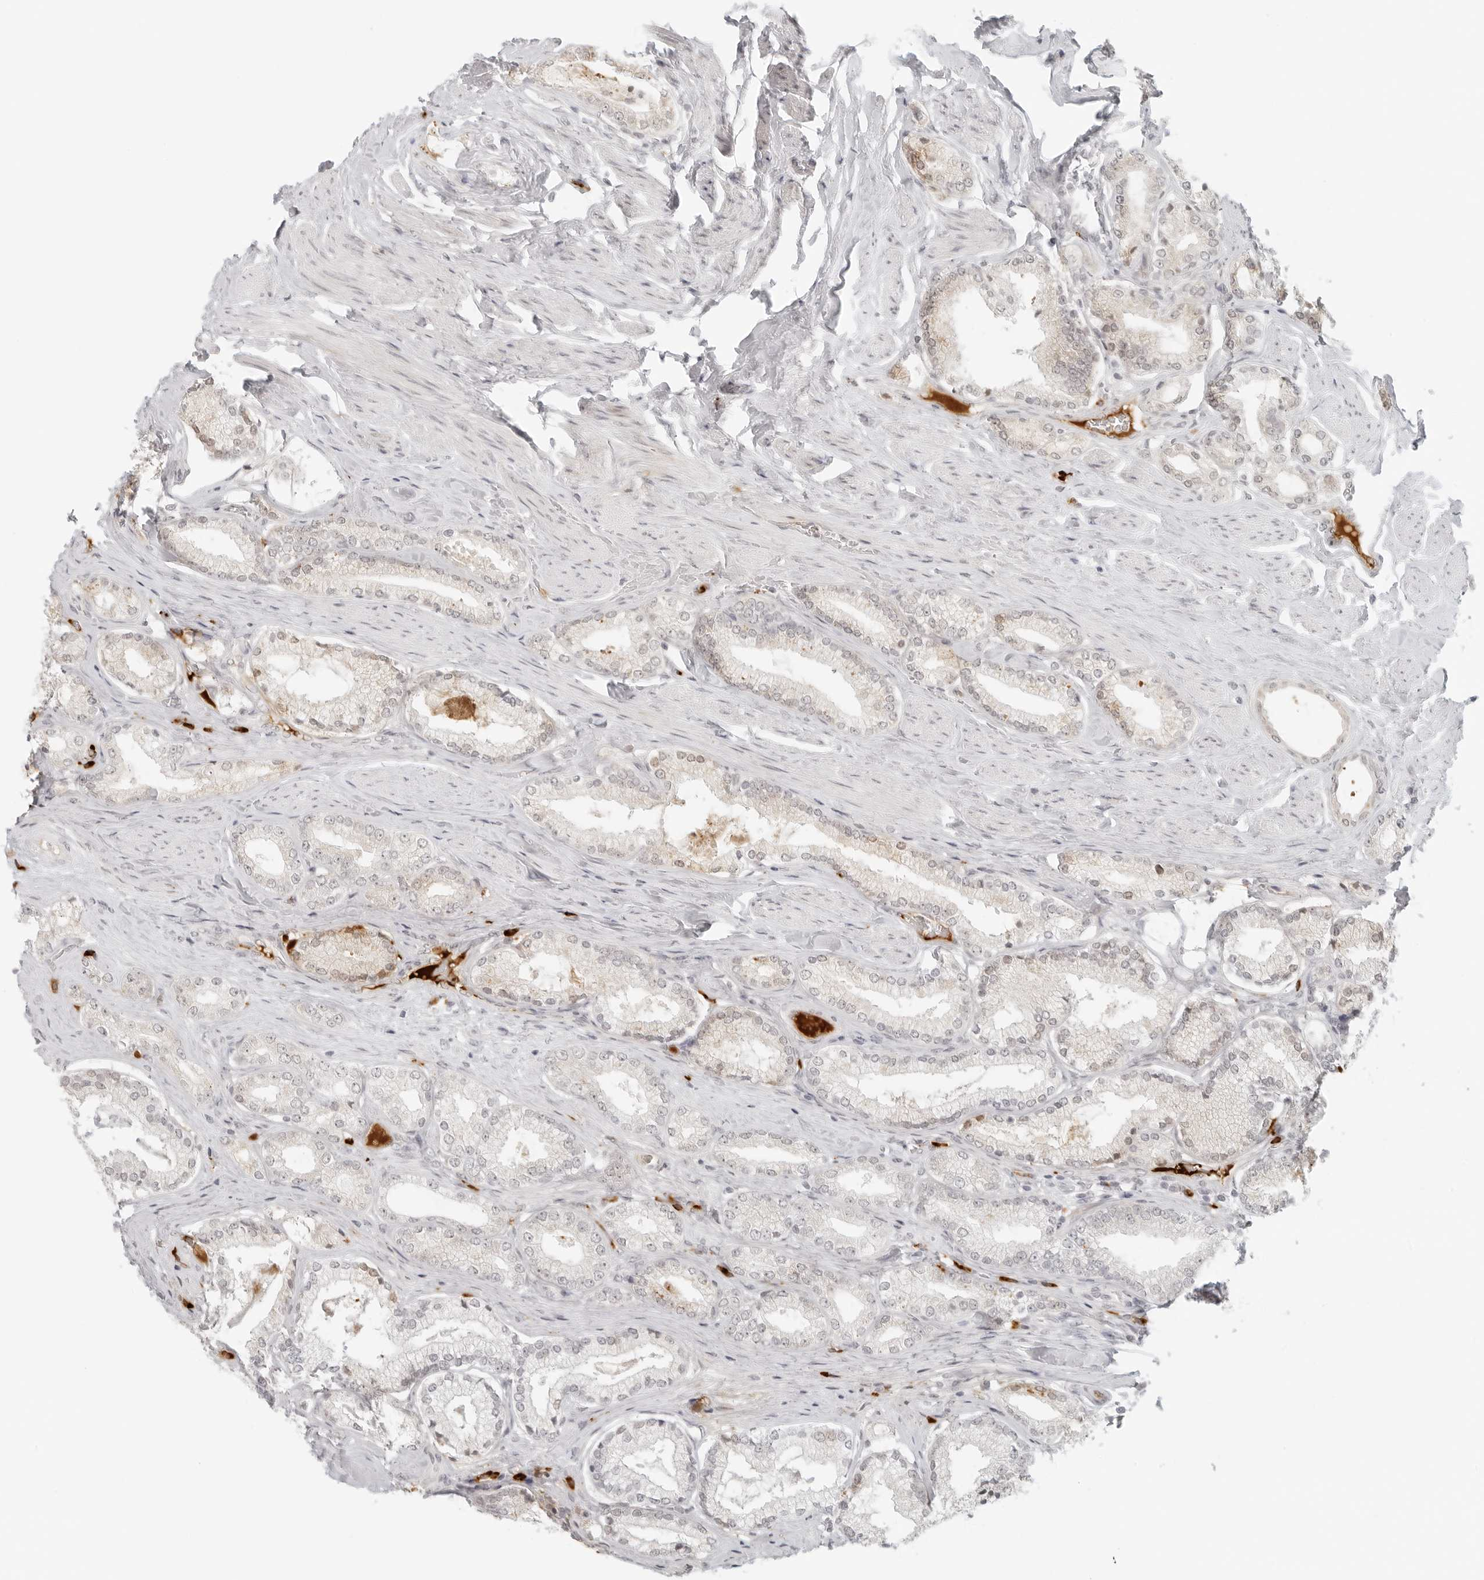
{"staining": {"intensity": "moderate", "quantity": "<25%", "location": "cytoplasmic/membranous,nuclear"}, "tissue": "prostate cancer", "cell_type": "Tumor cells", "image_type": "cancer", "snomed": [{"axis": "morphology", "description": "Adenocarcinoma, Low grade"}, {"axis": "topography", "description": "Prostate"}], "caption": "Immunohistochemical staining of prostate cancer (low-grade adenocarcinoma) shows low levels of moderate cytoplasmic/membranous and nuclear positivity in approximately <25% of tumor cells. (Brightfield microscopy of DAB IHC at high magnification).", "gene": "ZNF678", "patient": {"sex": "male", "age": 71}}